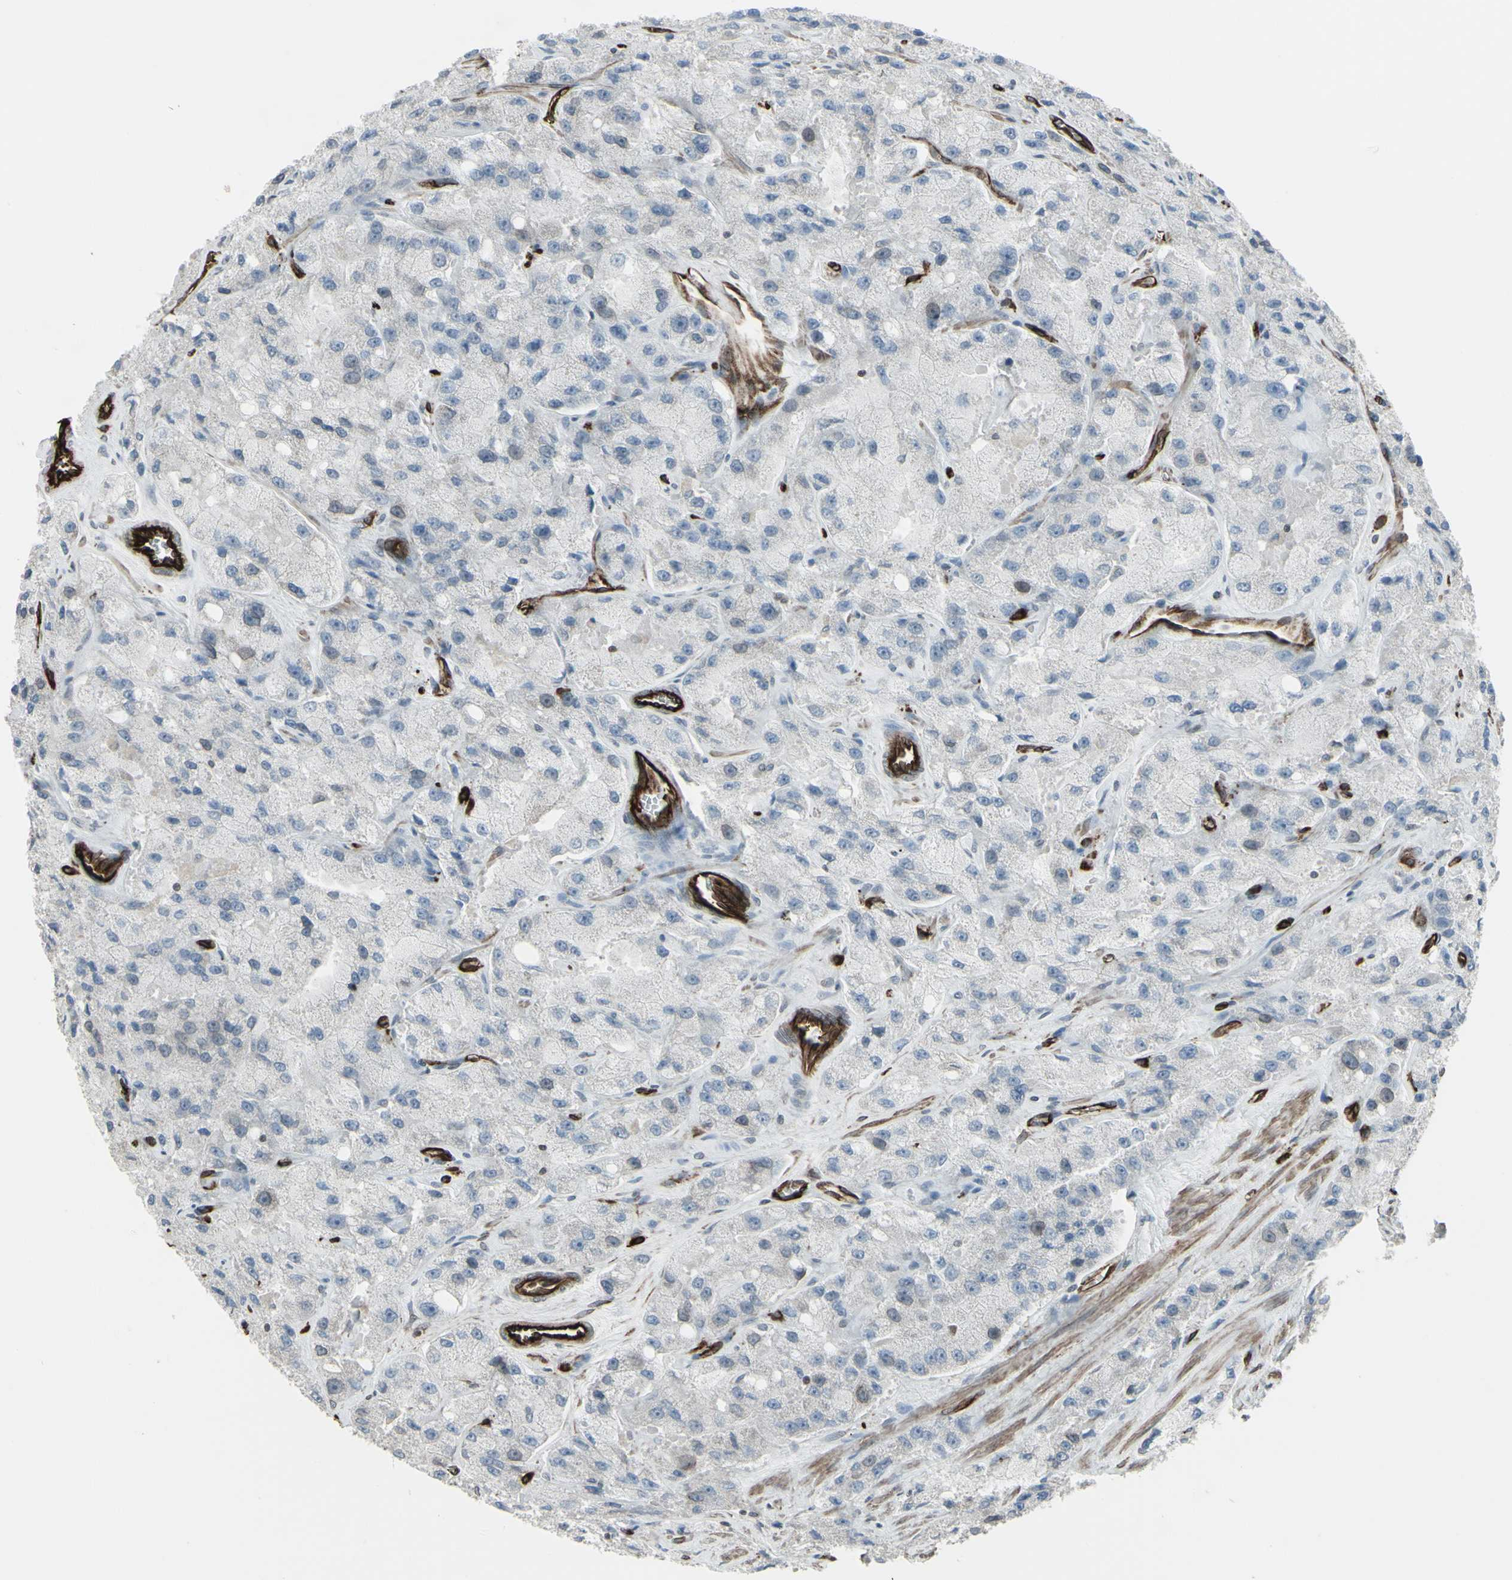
{"staining": {"intensity": "negative", "quantity": "none", "location": "none"}, "tissue": "prostate cancer", "cell_type": "Tumor cells", "image_type": "cancer", "snomed": [{"axis": "morphology", "description": "Adenocarcinoma, High grade"}, {"axis": "topography", "description": "Prostate"}], "caption": "Photomicrograph shows no protein positivity in tumor cells of prostate cancer (adenocarcinoma (high-grade)) tissue. Brightfield microscopy of immunohistochemistry (IHC) stained with DAB (brown) and hematoxylin (blue), captured at high magnification.", "gene": "DTX3L", "patient": {"sex": "male", "age": 58}}